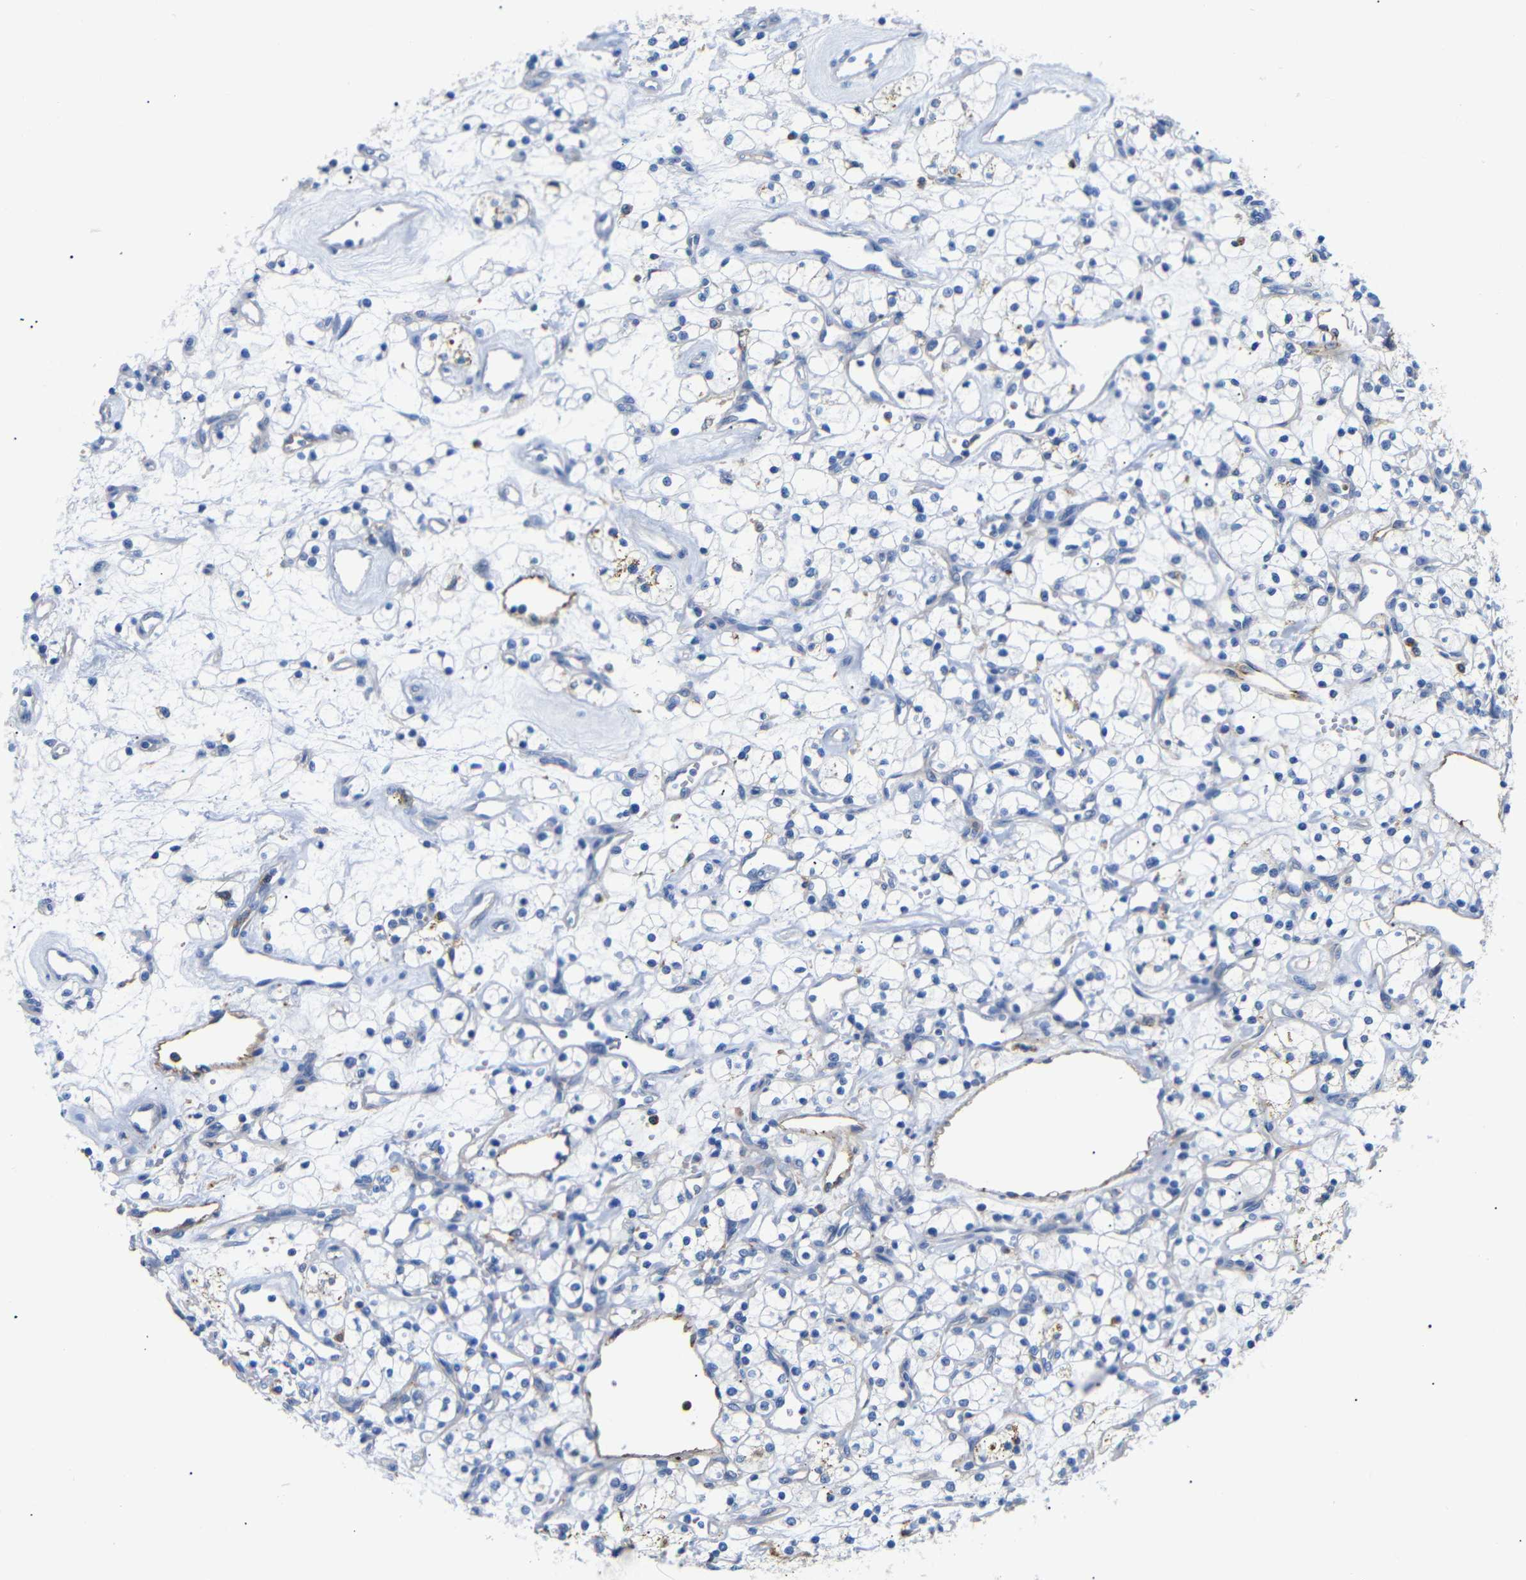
{"staining": {"intensity": "moderate", "quantity": "<25%", "location": "cytoplasmic/membranous"}, "tissue": "renal cancer", "cell_type": "Tumor cells", "image_type": "cancer", "snomed": [{"axis": "morphology", "description": "Adenocarcinoma, NOS"}, {"axis": "topography", "description": "Kidney"}], "caption": "Brown immunohistochemical staining in adenocarcinoma (renal) exhibits moderate cytoplasmic/membranous expression in about <25% of tumor cells.", "gene": "SDCBP", "patient": {"sex": "female", "age": 60}}